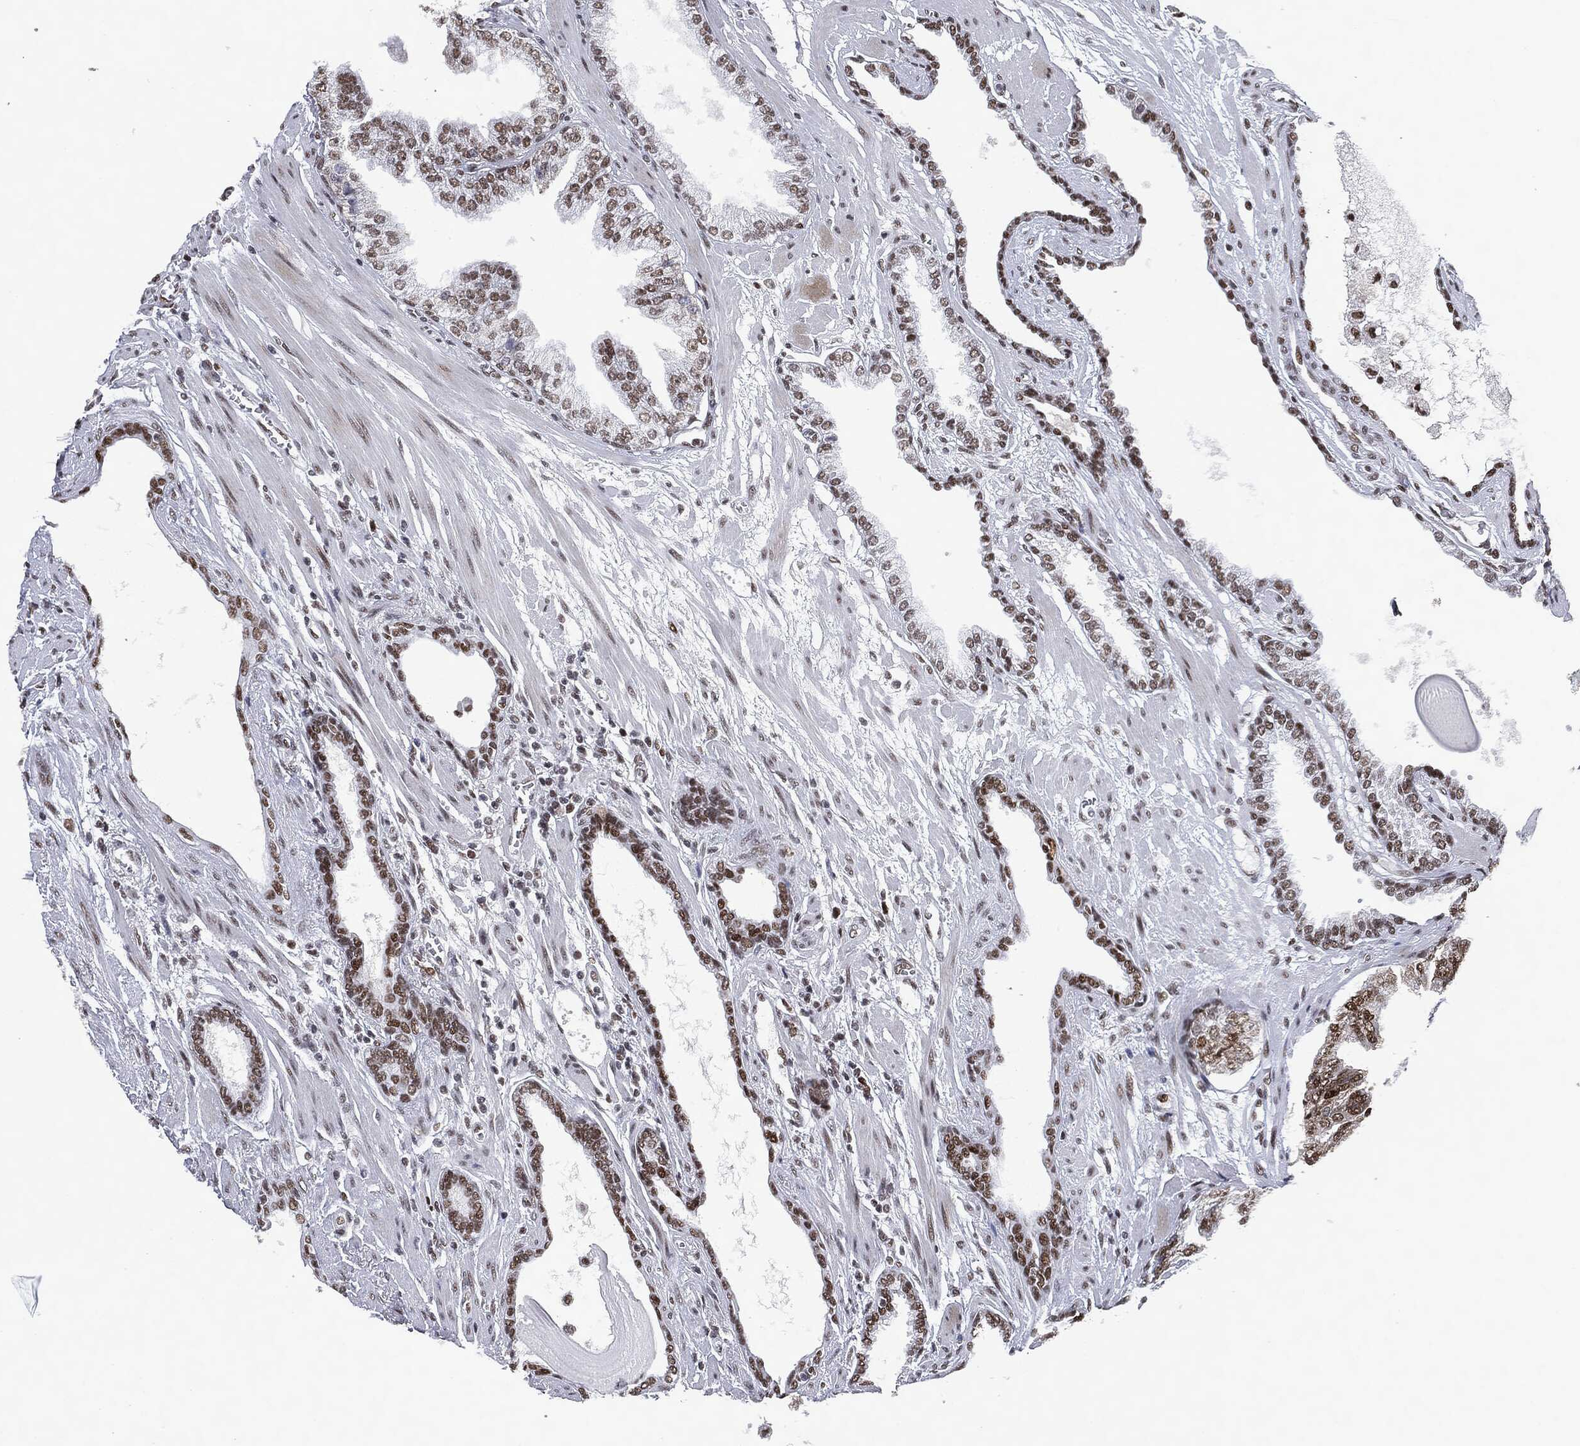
{"staining": {"intensity": "strong", "quantity": "25%-75%", "location": "nuclear"}, "tissue": "prostate cancer", "cell_type": "Tumor cells", "image_type": "cancer", "snomed": [{"axis": "morphology", "description": "Adenocarcinoma, Low grade"}, {"axis": "topography", "description": "Prostate"}], "caption": "Protein expression analysis of human prostate cancer reveals strong nuclear expression in about 25%-75% of tumor cells. The staining was performed using DAB (3,3'-diaminobenzidine) to visualize the protein expression in brown, while the nuclei were stained in blue with hematoxylin (Magnification: 20x).", "gene": "MSH2", "patient": {"sex": "male", "age": 69}}